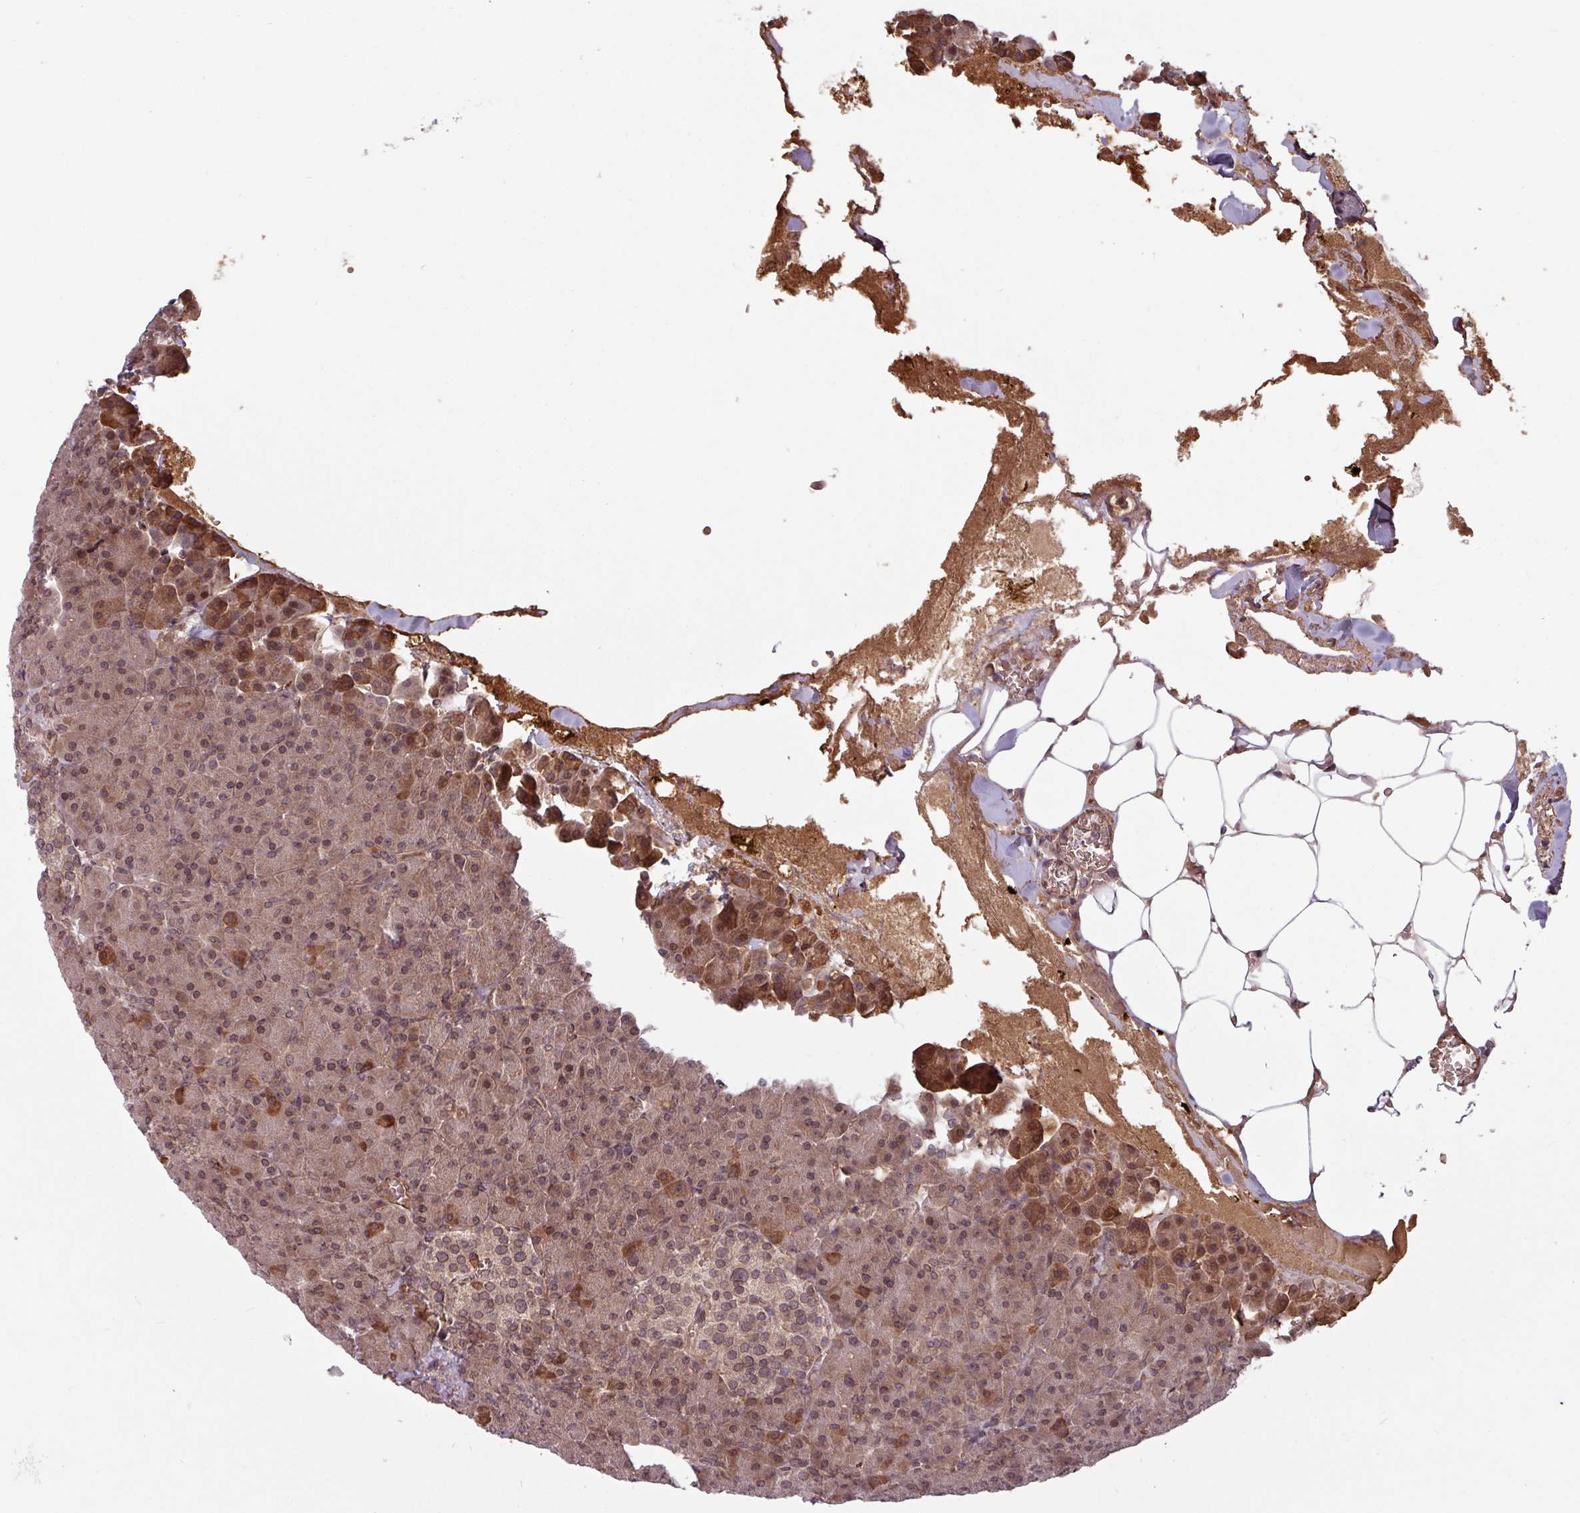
{"staining": {"intensity": "moderate", "quantity": ">75%", "location": "cytoplasmic/membranous,nuclear"}, "tissue": "pancreas", "cell_type": "Exocrine glandular cells", "image_type": "normal", "snomed": [{"axis": "morphology", "description": "Normal tissue, NOS"}, {"axis": "topography", "description": "Pancreas"}], "caption": "Protein staining of normal pancreas shows moderate cytoplasmic/membranous,nuclear positivity in about >75% of exocrine glandular cells.", "gene": "RBM4B", "patient": {"sex": "female", "age": 74}}